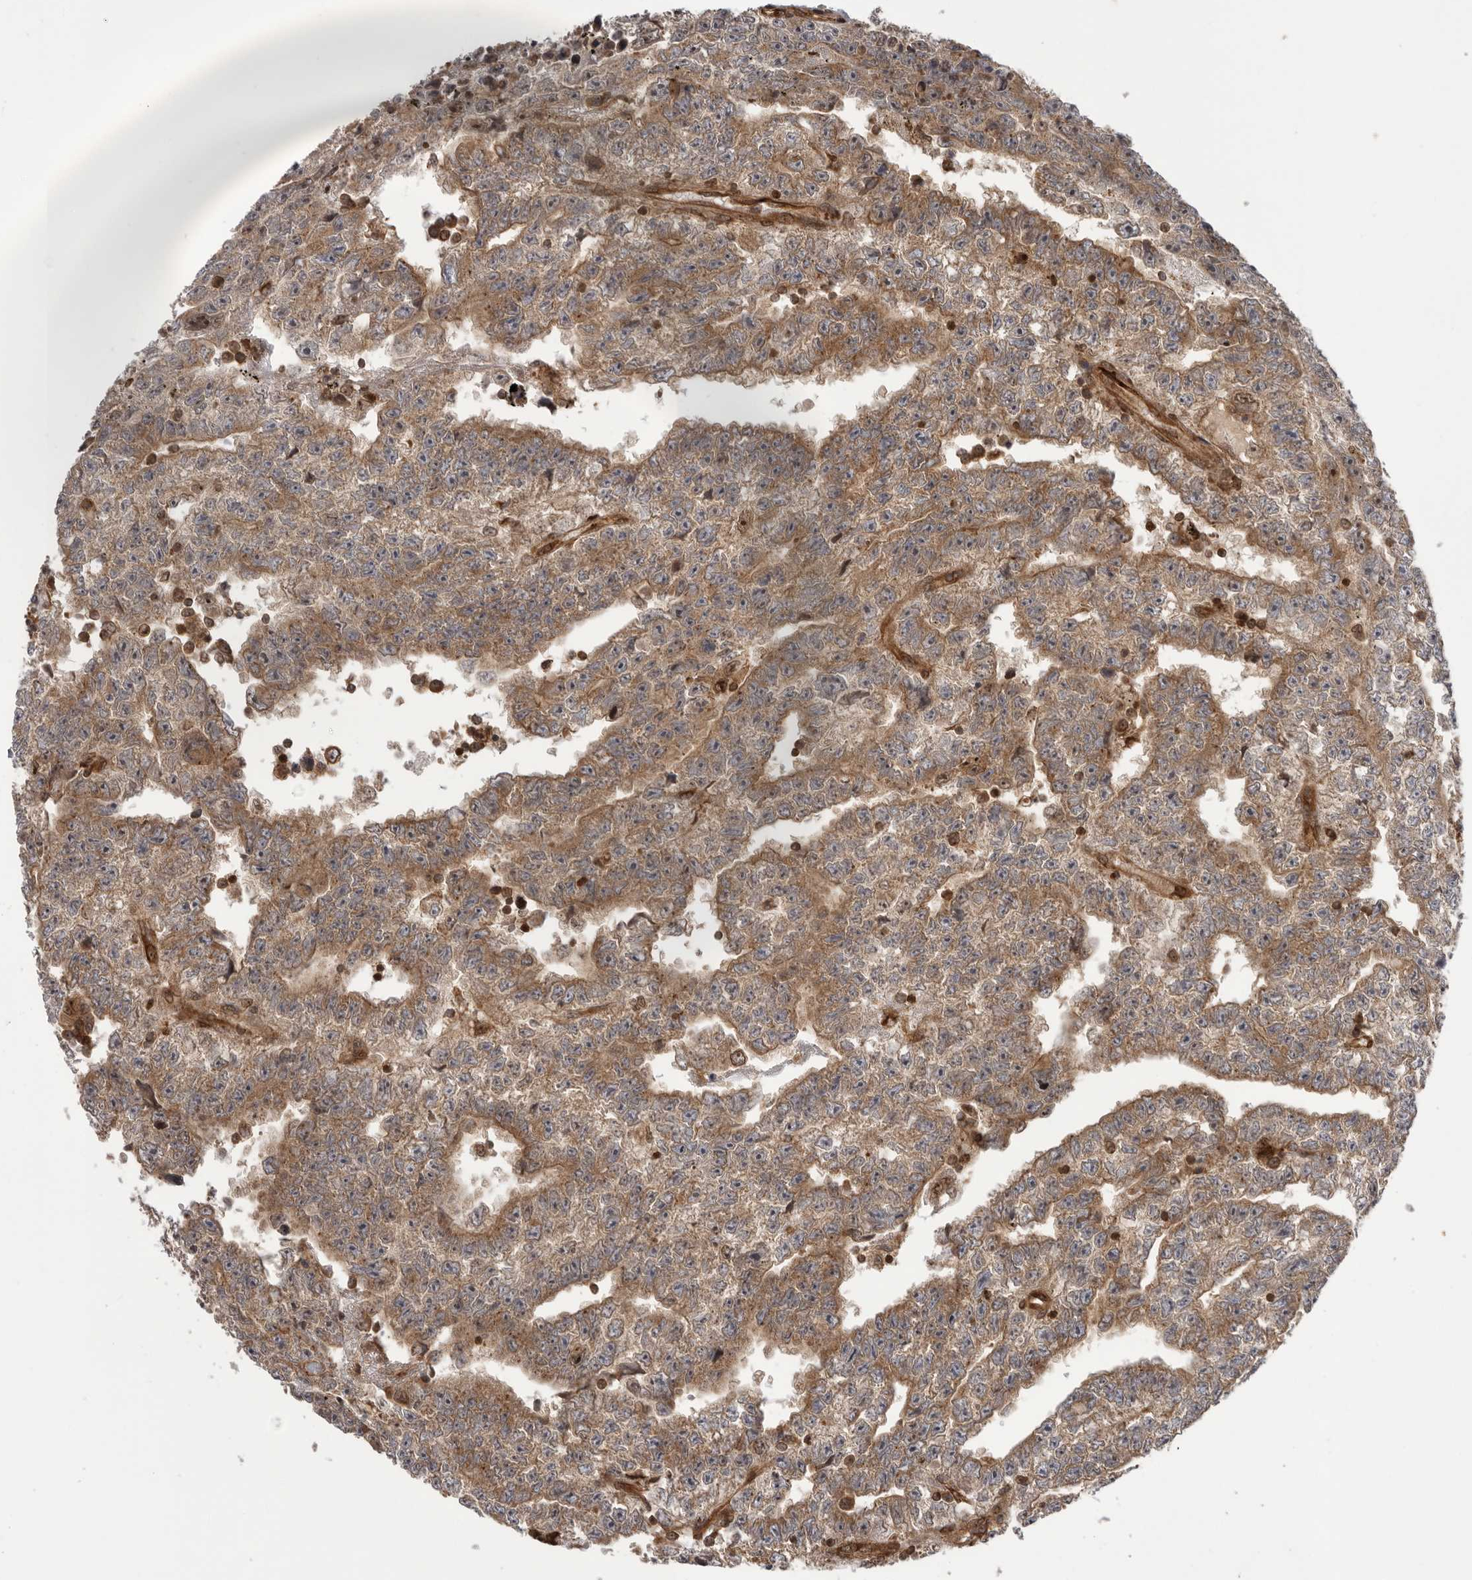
{"staining": {"intensity": "moderate", "quantity": ">75%", "location": "cytoplasmic/membranous"}, "tissue": "testis cancer", "cell_type": "Tumor cells", "image_type": "cancer", "snomed": [{"axis": "morphology", "description": "Carcinoma, Embryonal, NOS"}, {"axis": "topography", "description": "Testis"}], "caption": "Human testis cancer (embryonal carcinoma) stained with a protein marker shows moderate staining in tumor cells.", "gene": "DHDDS", "patient": {"sex": "male", "age": 25}}